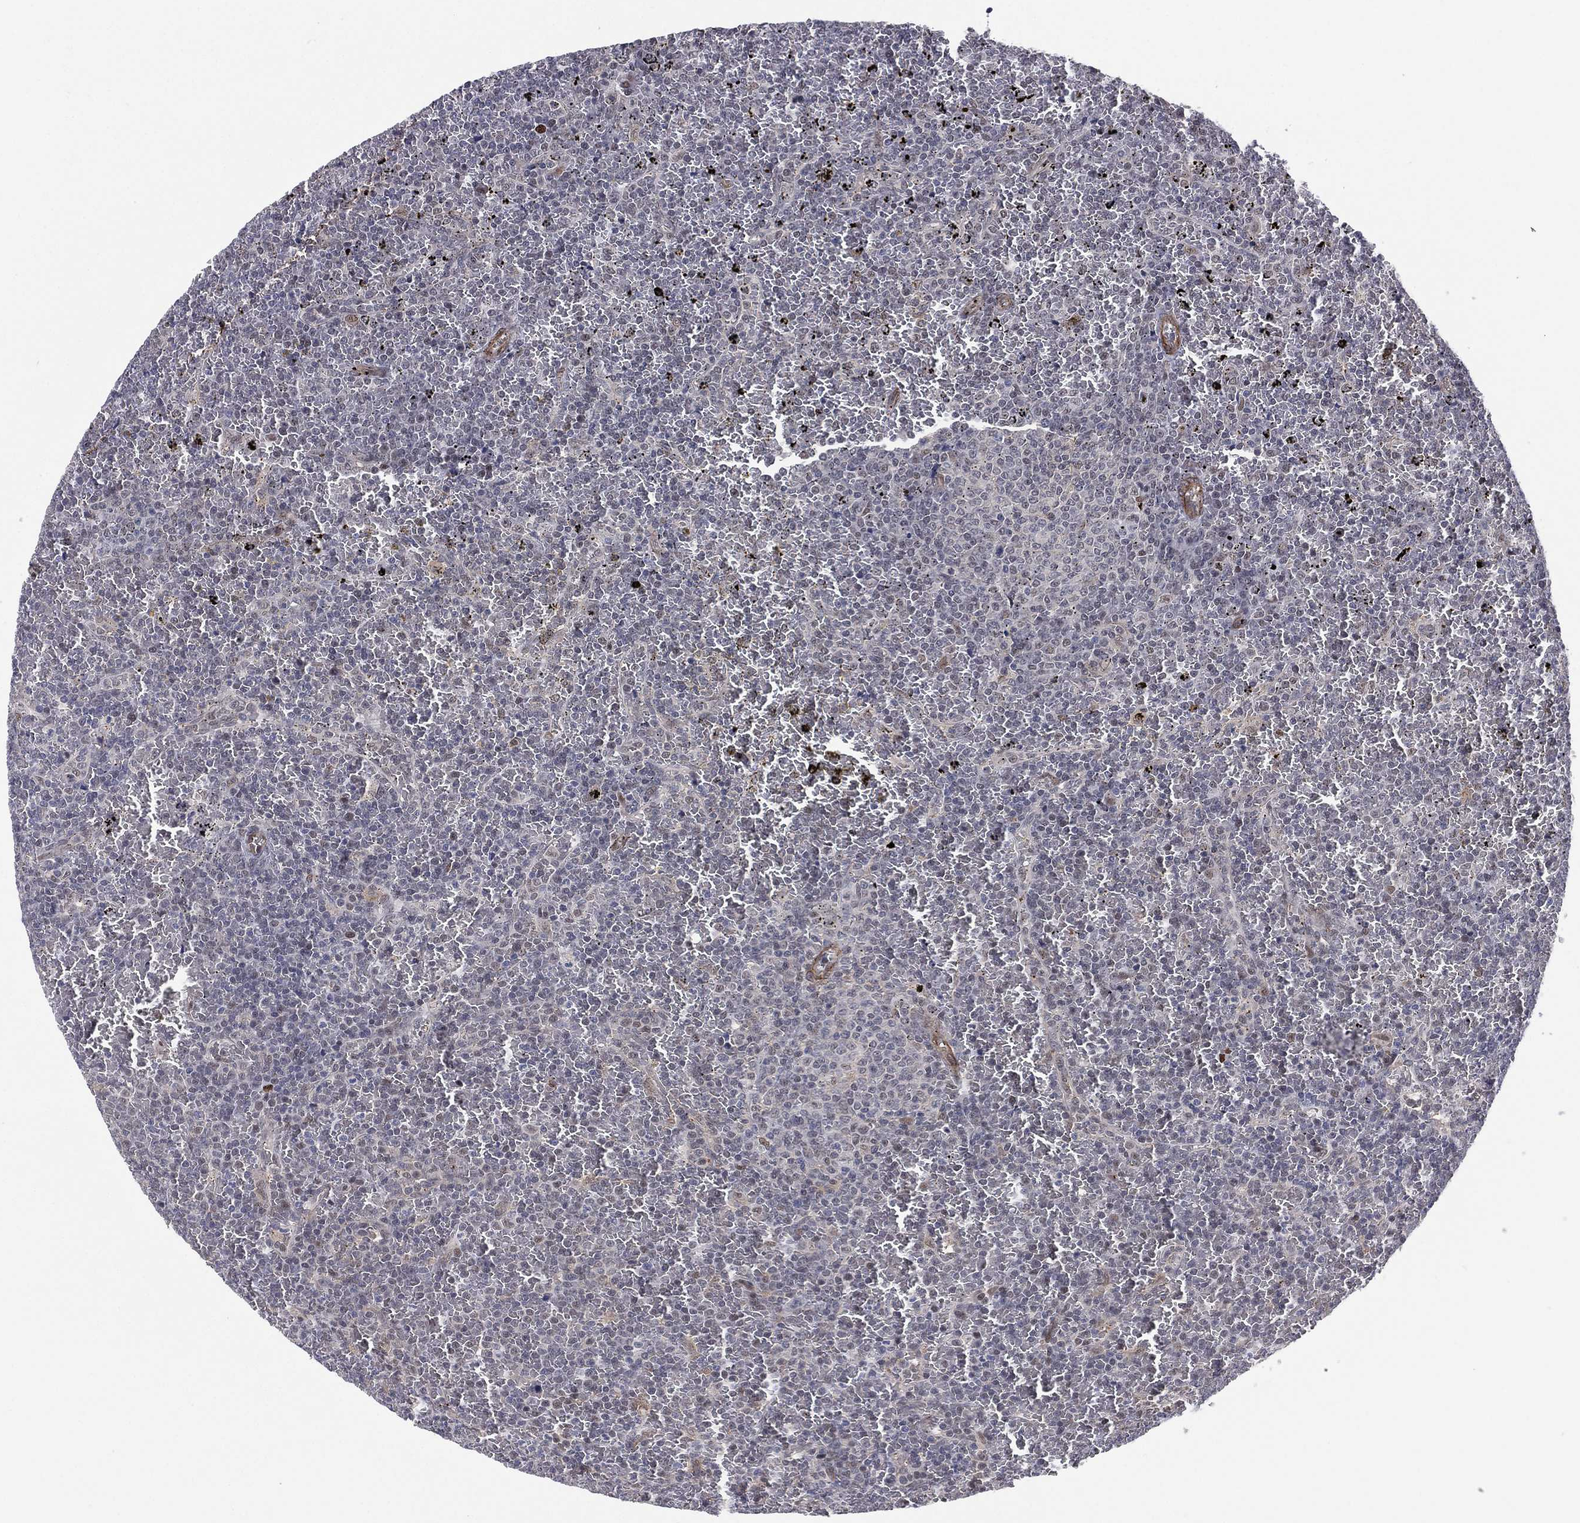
{"staining": {"intensity": "negative", "quantity": "none", "location": "none"}, "tissue": "lymphoma", "cell_type": "Tumor cells", "image_type": "cancer", "snomed": [{"axis": "morphology", "description": "Malignant lymphoma, non-Hodgkin's type, Low grade"}, {"axis": "topography", "description": "Spleen"}], "caption": "High magnification brightfield microscopy of lymphoma stained with DAB (3,3'-diaminobenzidine) (brown) and counterstained with hematoxylin (blue): tumor cells show no significant staining.", "gene": "GSE1", "patient": {"sex": "female", "age": 77}}